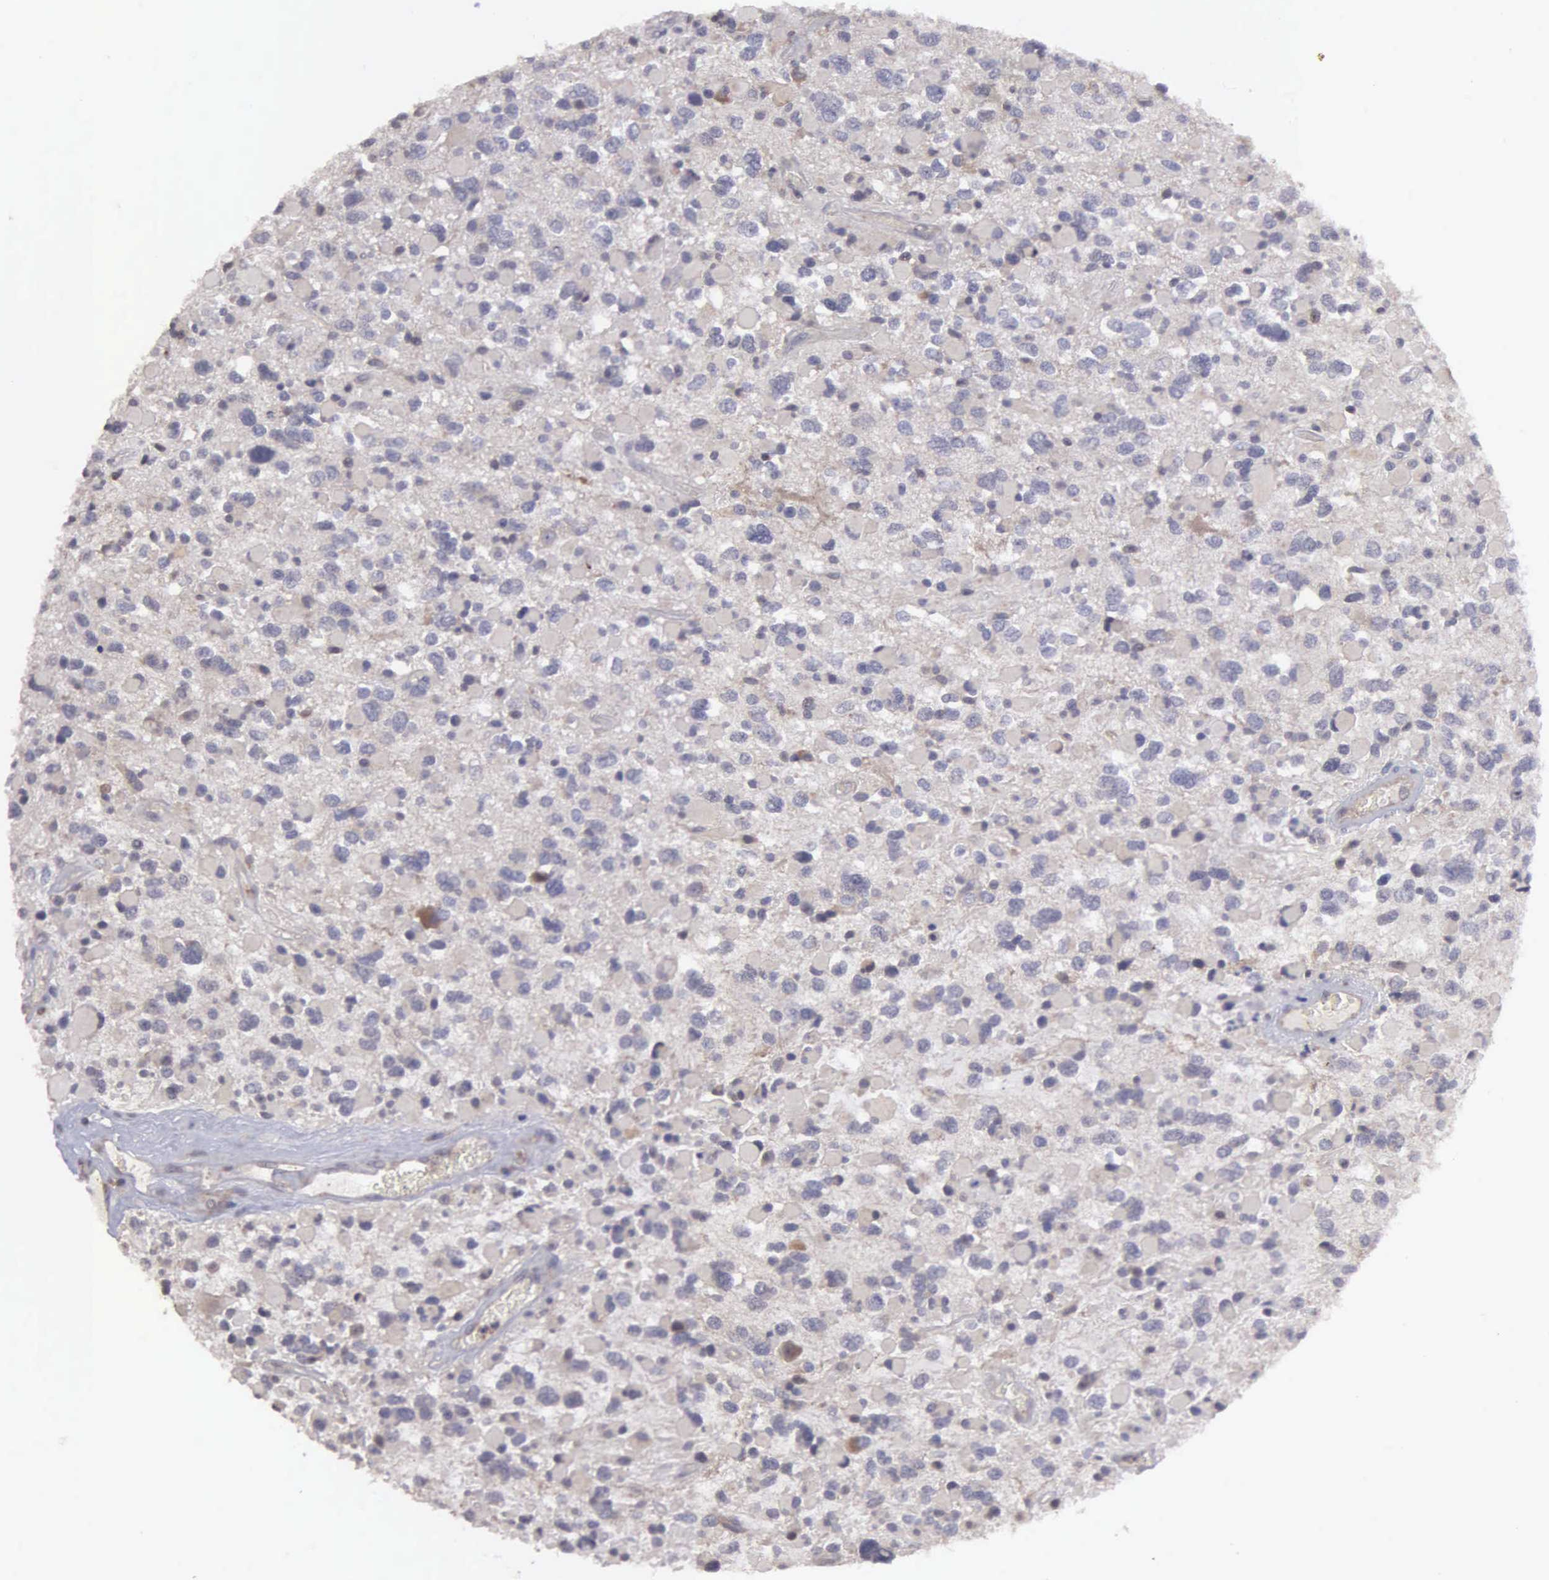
{"staining": {"intensity": "negative", "quantity": "none", "location": "none"}, "tissue": "glioma", "cell_type": "Tumor cells", "image_type": "cancer", "snomed": [{"axis": "morphology", "description": "Glioma, malignant, High grade"}, {"axis": "topography", "description": "Brain"}], "caption": "This is an IHC micrograph of glioma. There is no positivity in tumor cells.", "gene": "RTL10", "patient": {"sex": "female", "age": 37}}